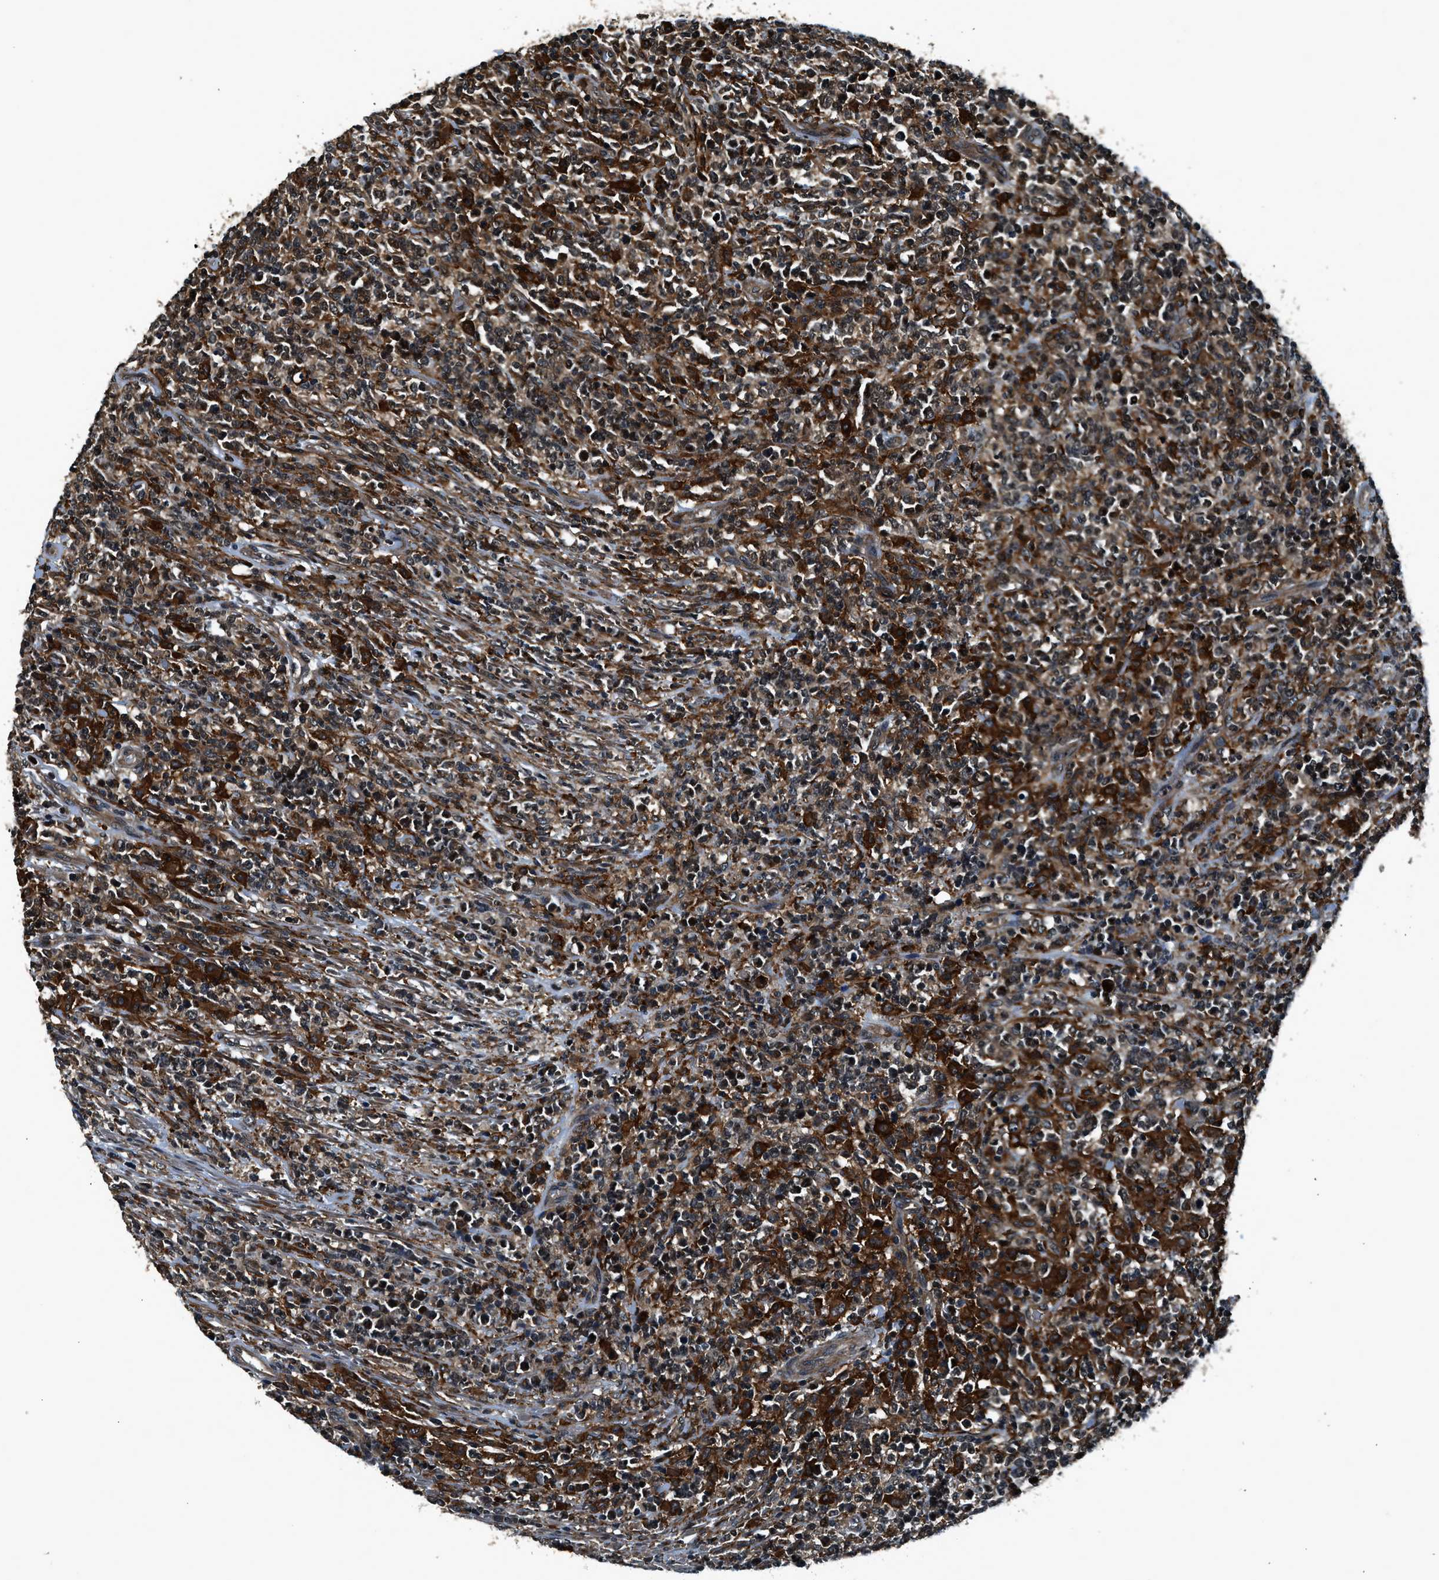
{"staining": {"intensity": "strong", "quantity": "25%-75%", "location": "cytoplasmic/membranous"}, "tissue": "lymphoma", "cell_type": "Tumor cells", "image_type": "cancer", "snomed": [{"axis": "morphology", "description": "Malignant lymphoma, non-Hodgkin's type, High grade"}, {"axis": "topography", "description": "Soft tissue"}], "caption": "This is a micrograph of IHC staining of malignant lymphoma, non-Hodgkin's type (high-grade), which shows strong positivity in the cytoplasmic/membranous of tumor cells.", "gene": "ARHGEF11", "patient": {"sex": "male", "age": 18}}